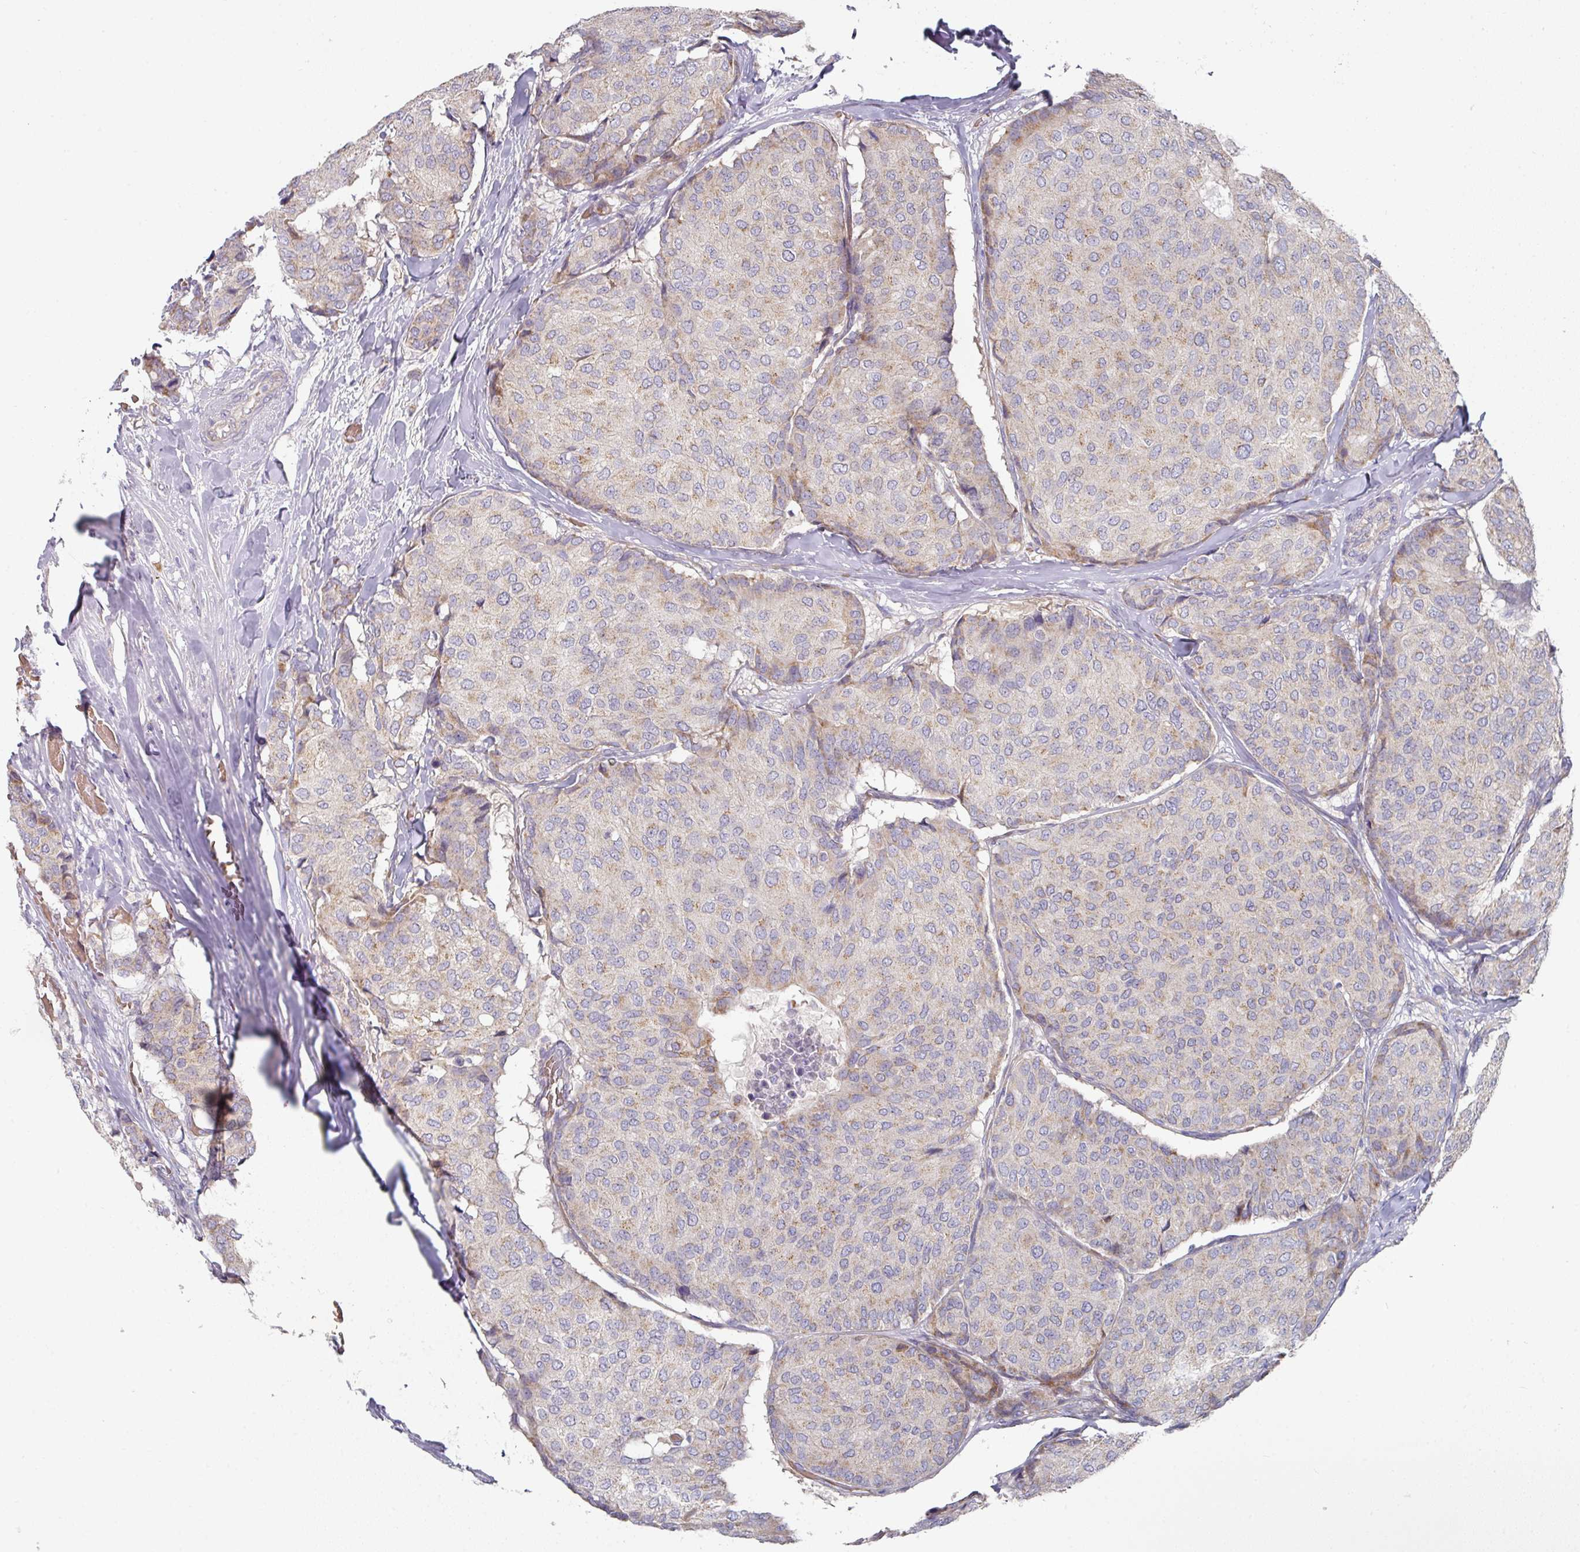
{"staining": {"intensity": "weak", "quantity": "25%-75%", "location": "cytoplasmic/membranous"}, "tissue": "breast cancer", "cell_type": "Tumor cells", "image_type": "cancer", "snomed": [{"axis": "morphology", "description": "Duct carcinoma"}, {"axis": "topography", "description": "Breast"}], "caption": "Breast cancer stained with immunohistochemistry shows weak cytoplasmic/membranous positivity in about 25%-75% of tumor cells. (DAB (3,3'-diaminobenzidine) IHC, brown staining for protein, blue staining for nuclei).", "gene": "PYROXD2", "patient": {"sex": "female", "age": 75}}